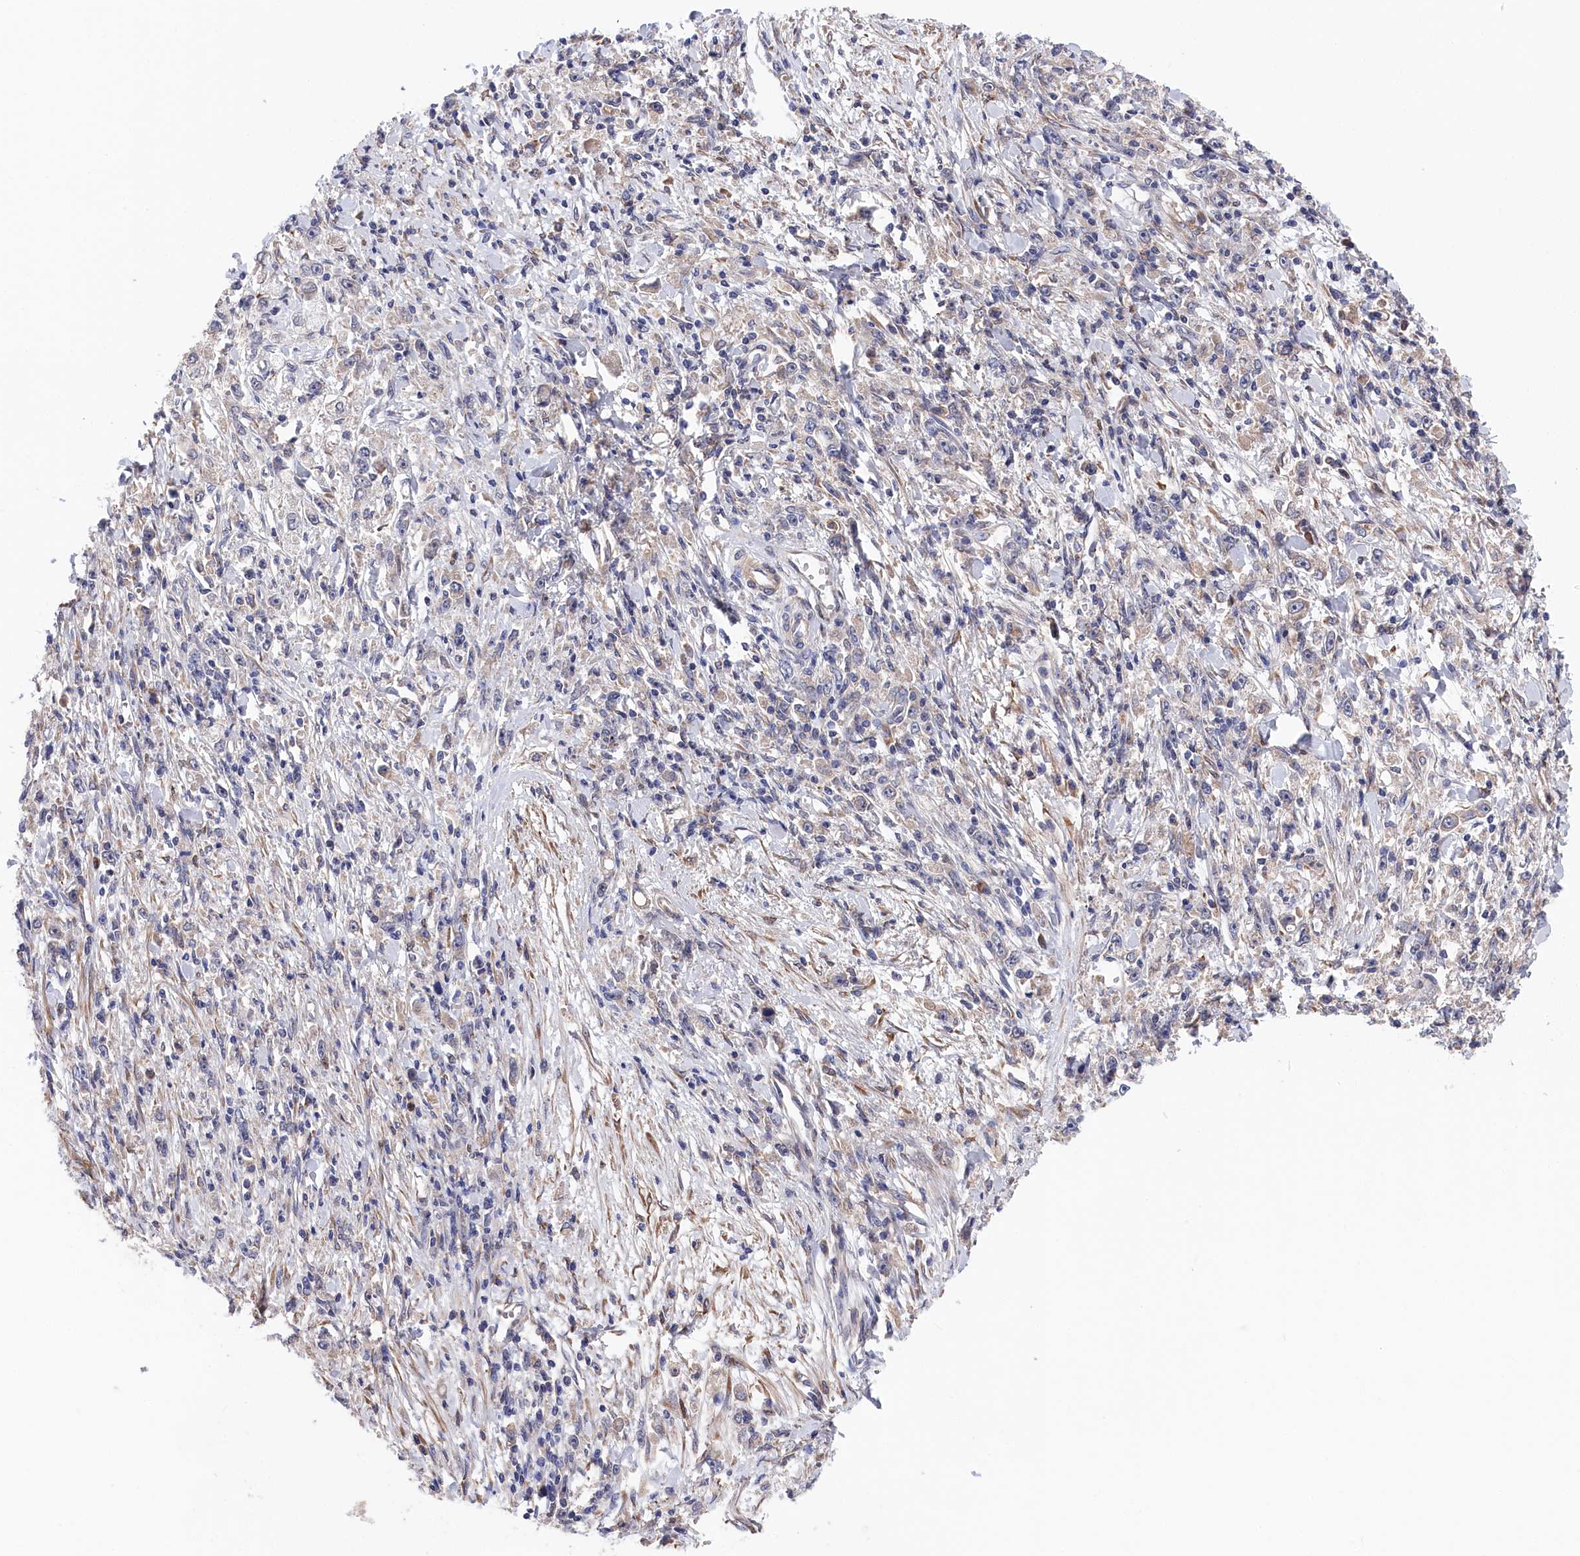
{"staining": {"intensity": "negative", "quantity": "none", "location": "none"}, "tissue": "stomach cancer", "cell_type": "Tumor cells", "image_type": "cancer", "snomed": [{"axis": "morphology", "description": "Adenocarcinoma, NOS"}, {"axis": "topography", "description": "Stomach"}], "caption": "A histopathology image of stomach cancer (adenocarcinoma) stained for a protein reveals no brown staining in tumor cells.", "gene": "CYB5D2", "patient": {"sex": "female", "age": 59}}